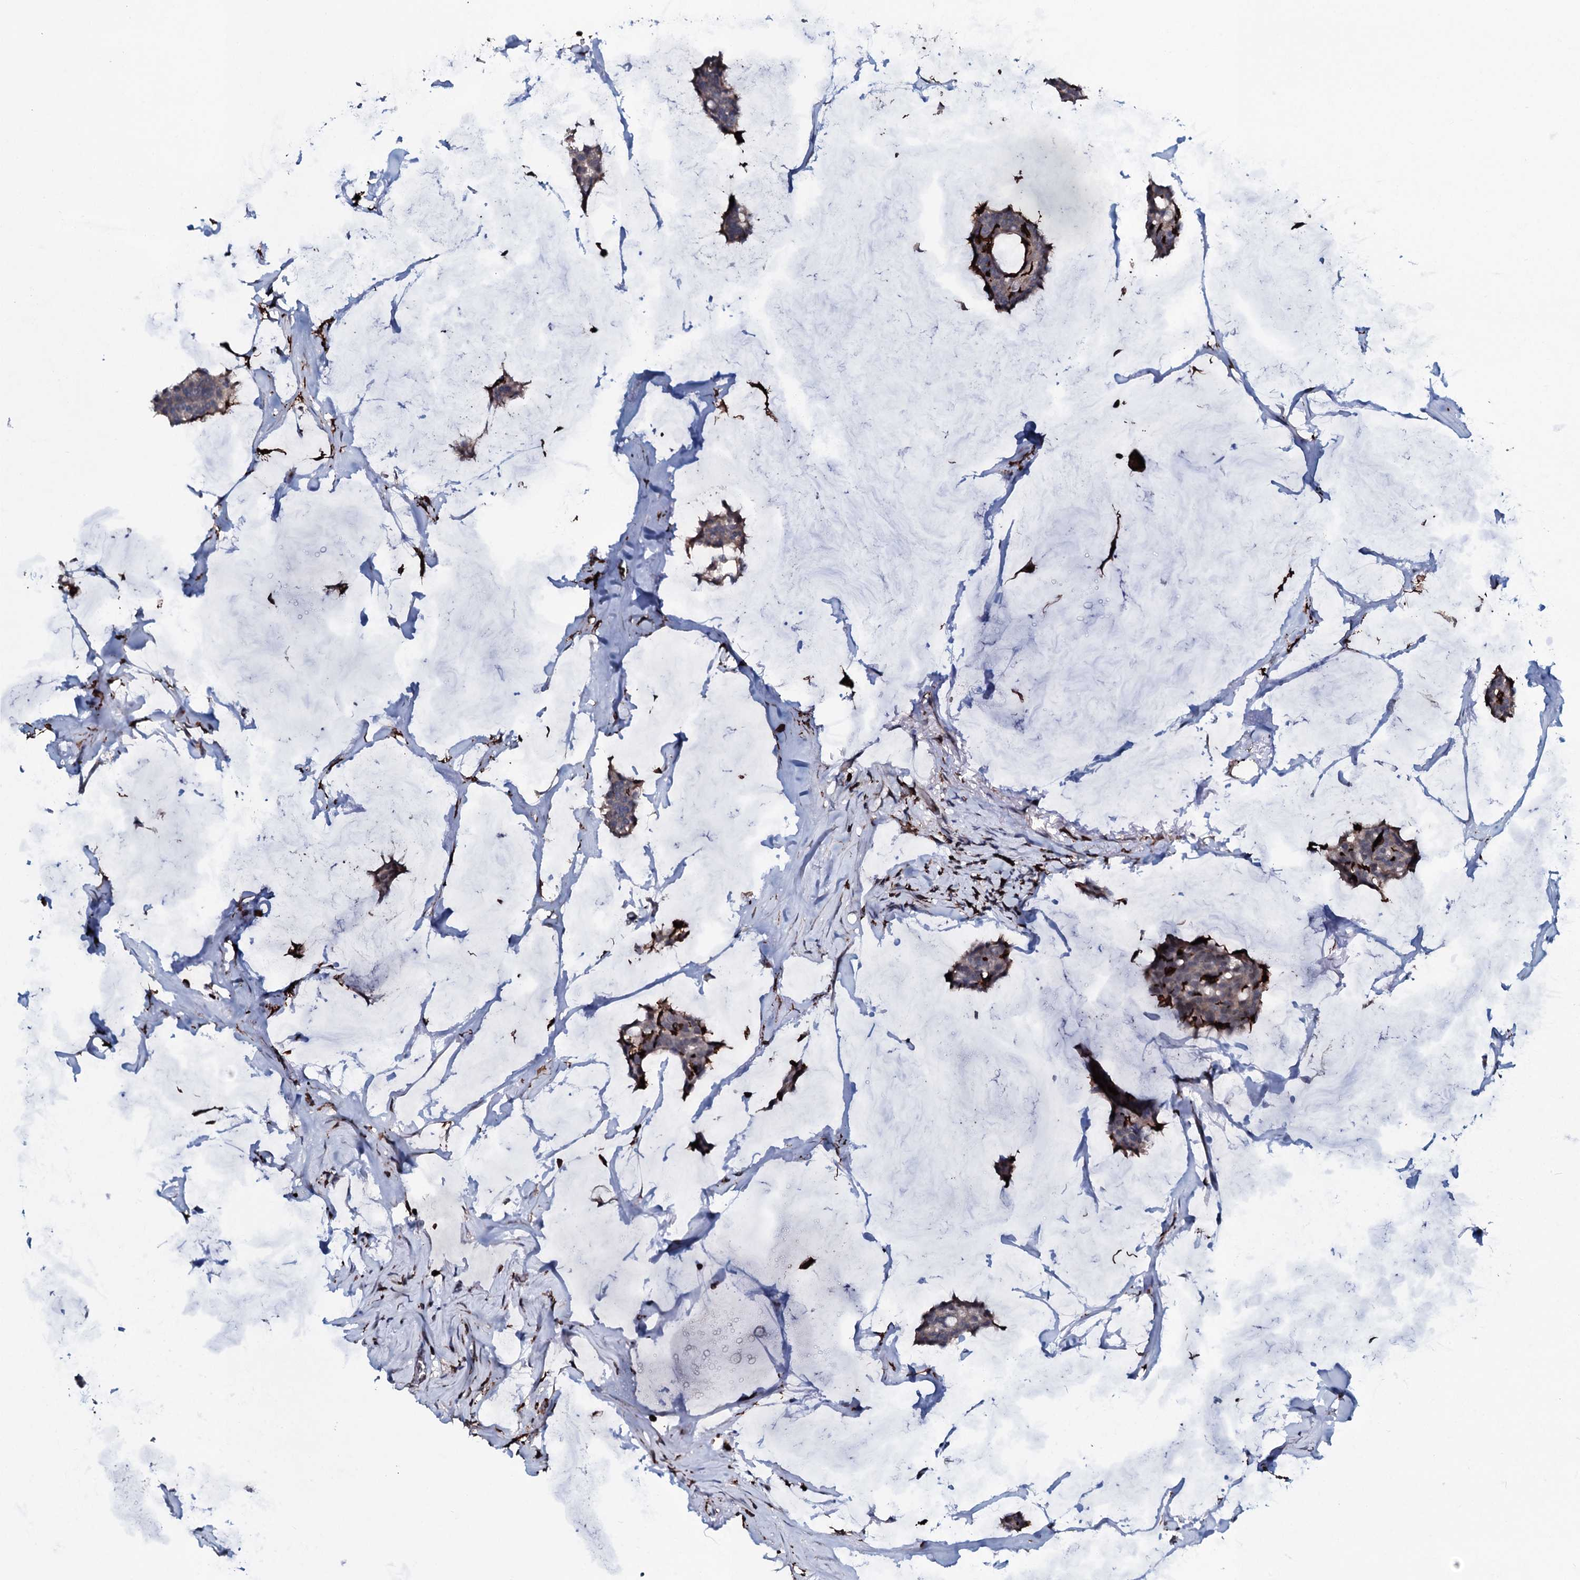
{"staining": {"intensity": "negative", "quantity": "none", "location": "none"}, "tissue": "breast cancer", "cell_type": "Tumor cells", "image_type": "cancer", "snomed": [{"axis": "morphology", "description": "Duct carcinoma"}, {"axis": "topography", "description": "Breast"}], "caption": "Tumor cells are negative for protein expression in human intraductal carcinoma (breast).", "gene": "OGFOD2", "patient": {"sex": "female", "age": 93}}